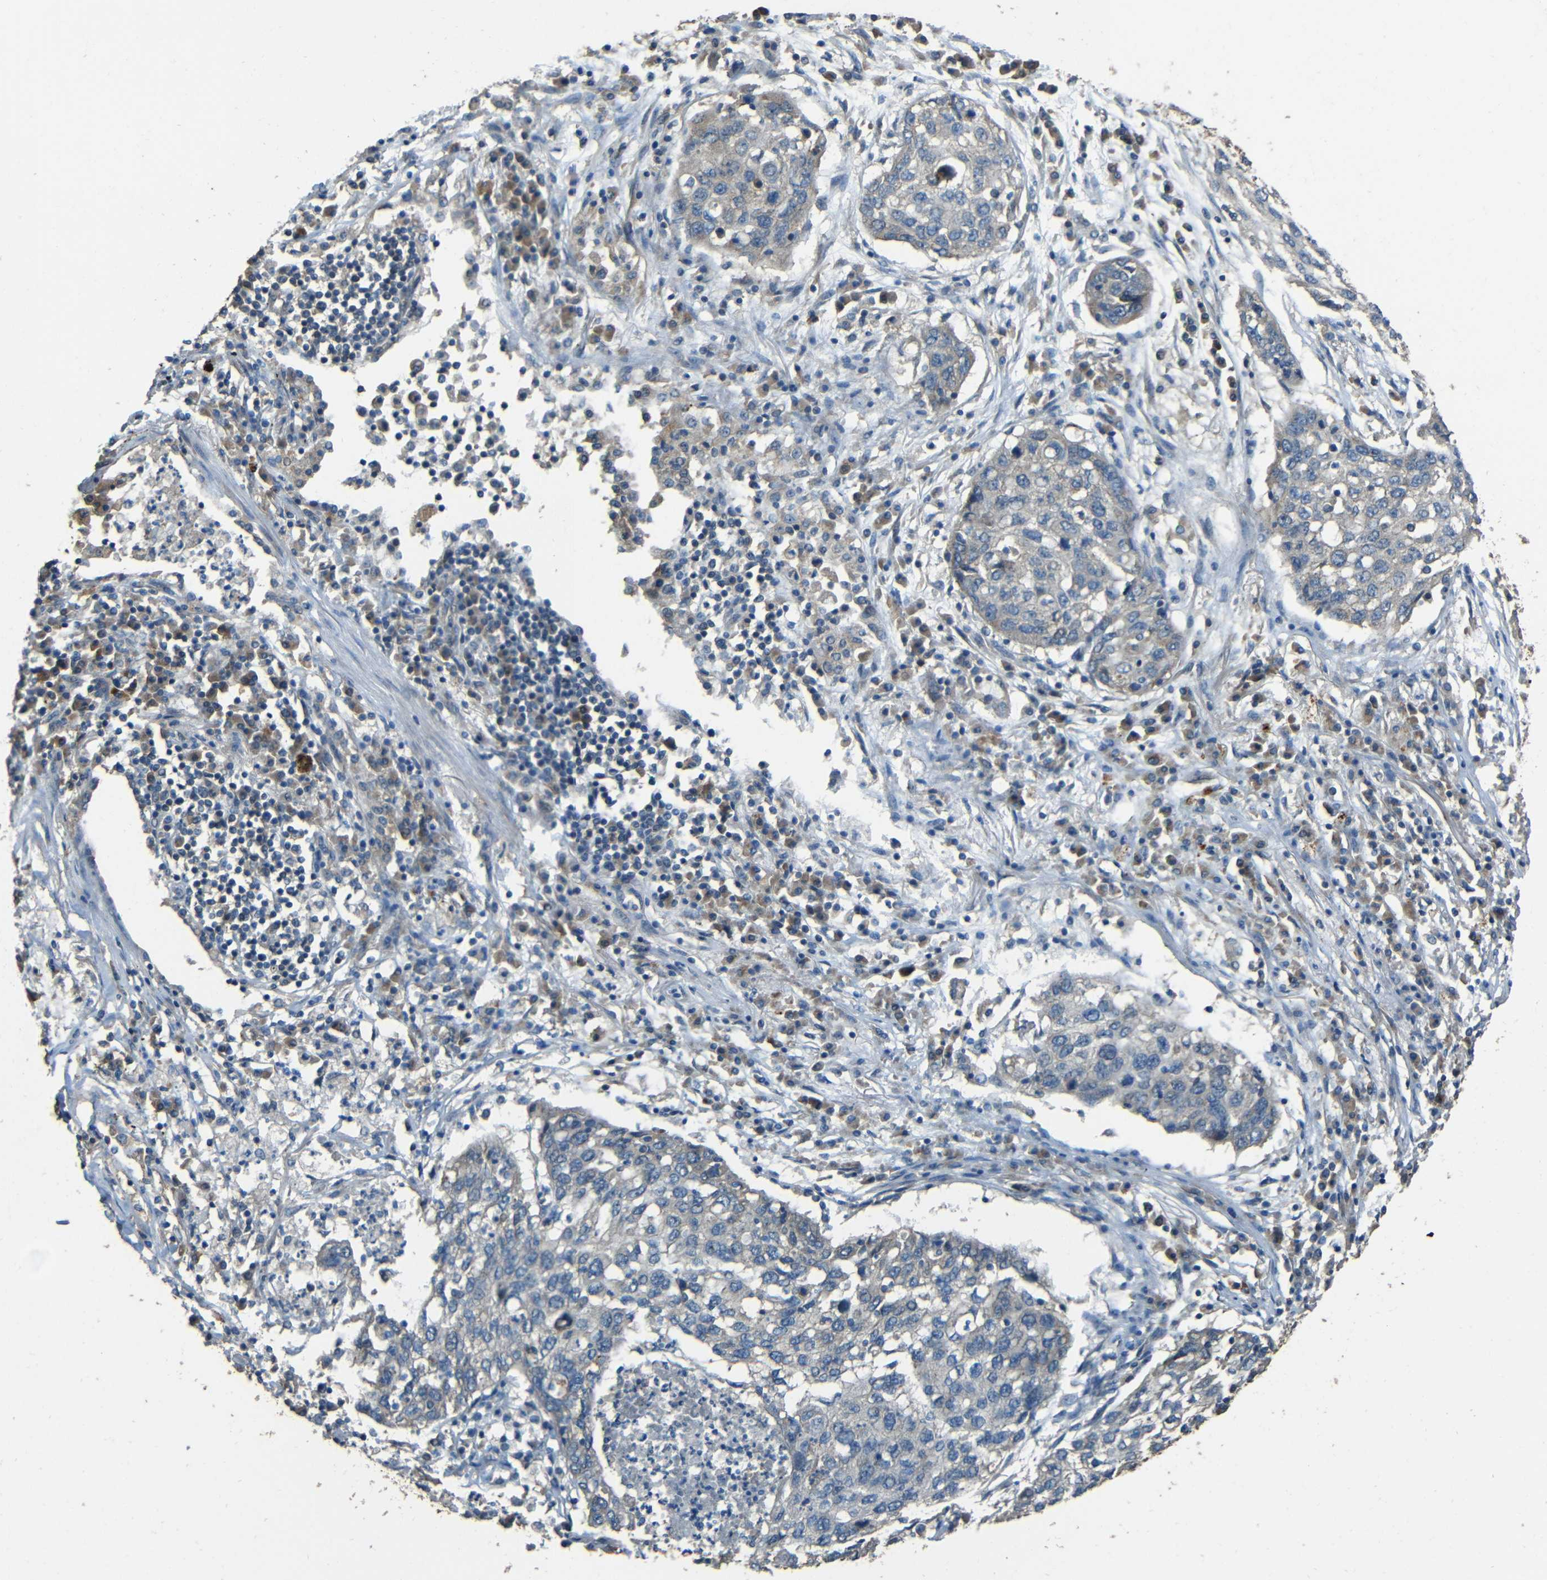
{"staining": {"intensity": "weak", "quantity": "<25%", "location": "cytoplasmic/membranous"}, "tissue": "lung cancer", "cell_type": "Tumor cells", "image_type": "cancer", "snomed": [{"axis": "morphology", "description": "Squamous cell carcinoma, NOS"}, {"axis": "topography", "description": "Lung"}], "caption": "High magnification brightfield microscopy of lung cancer stained with DAB (3,3'-diaminobenzidine) (brown) and counterstained with hematoxylin (blue): tumor cells show no significant positivity.", "gene": "ACACA", "patient": {"sex": "female", "age": 63}}